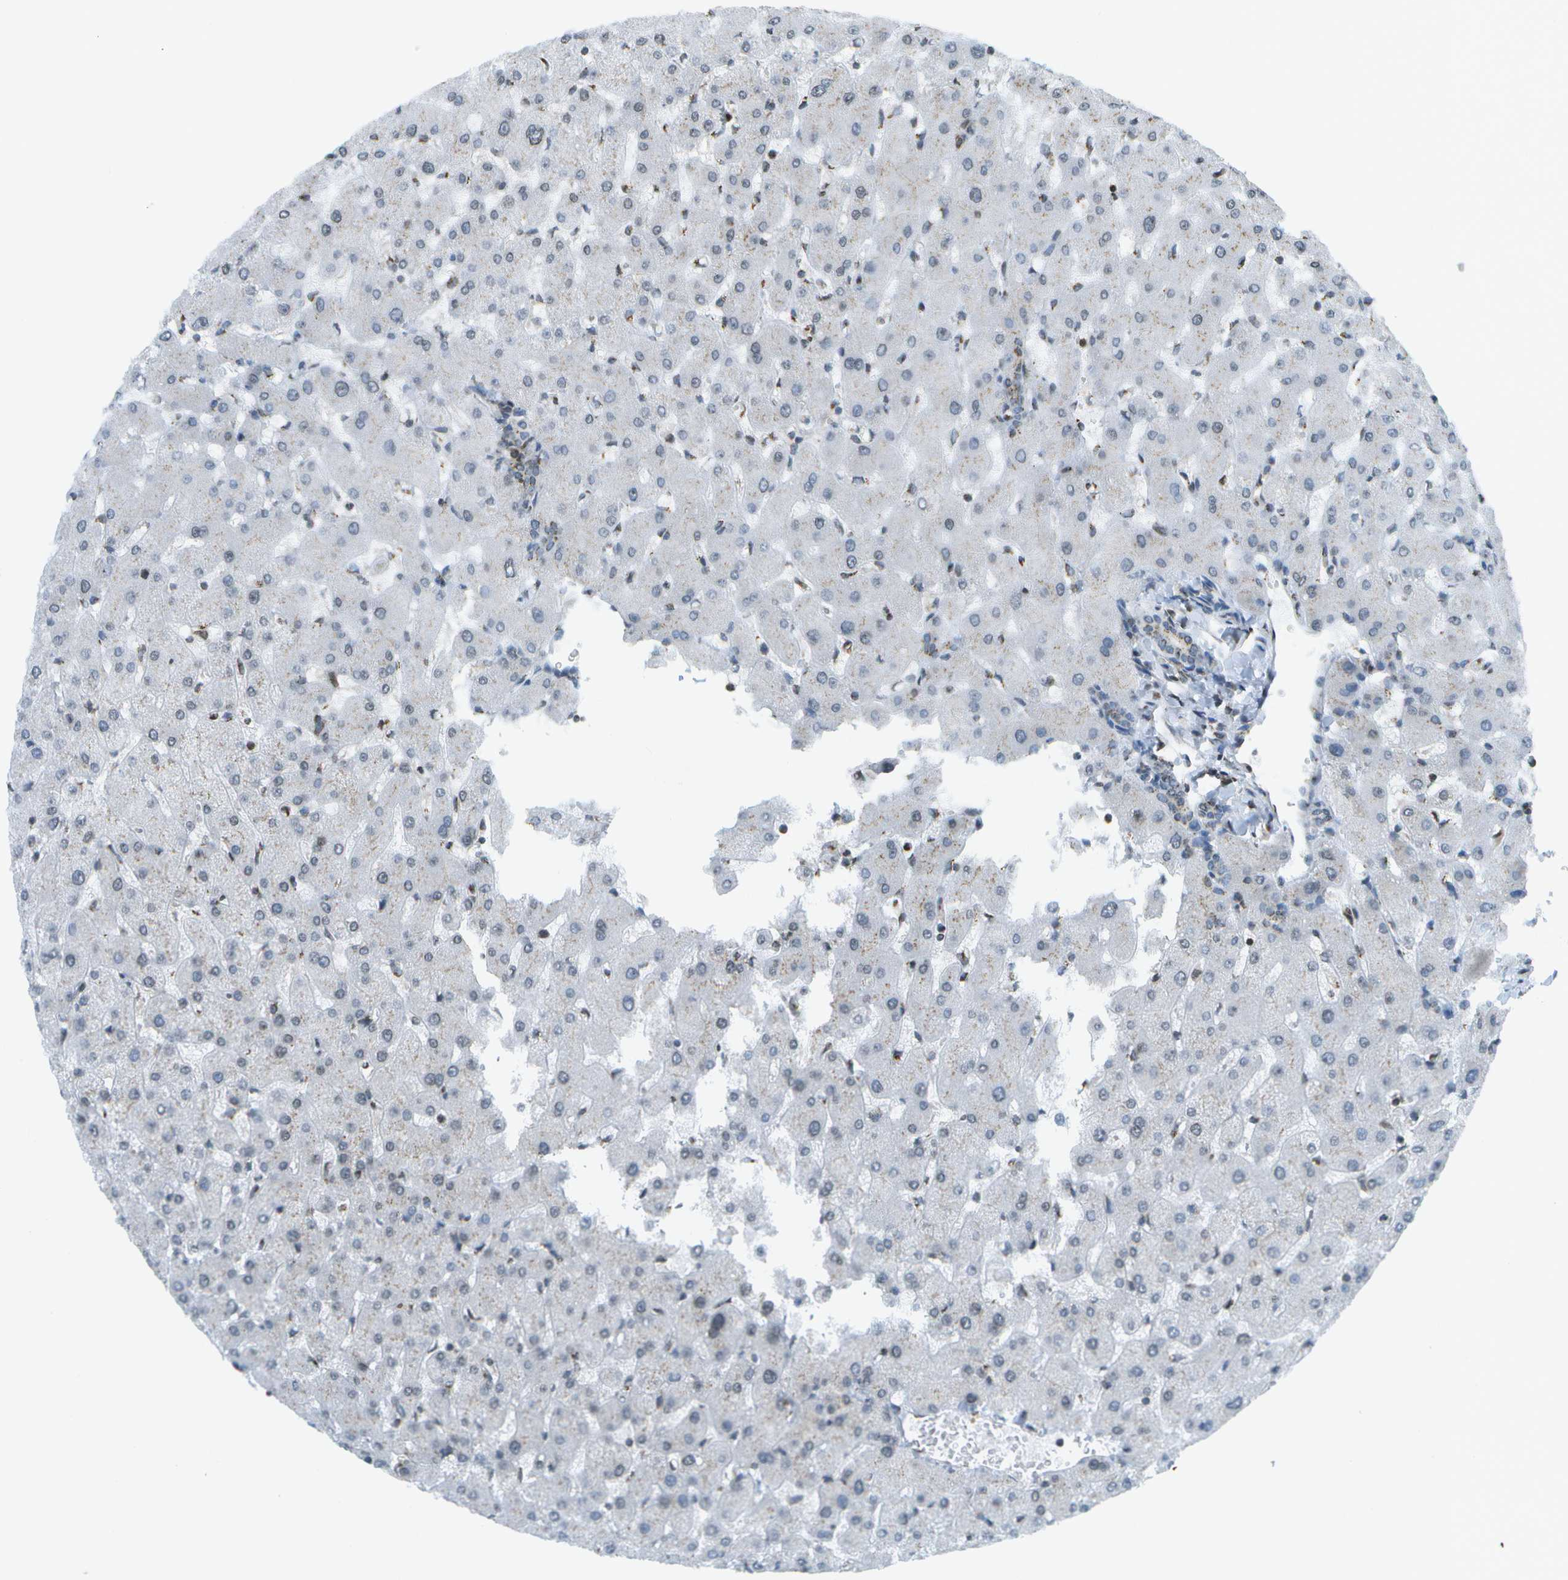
{"staining": {"intensity": "moderate", "quantity": "25%-75%", "location": "cytoplasmic/membranous"}, "tissue": "liver", "cell_type": "Cholangiocytes", "image_type": "normal", "snomed": [{"axis": "morphology", "description": "Normal tissue, NOS"}, {"axis": "topography", "description": "Liver"}], "caption": "The micrograph displays immunohistochemical staining of unremarkable liver. There is moderate cytoplasmic/membranous expression is appreciated in about 25%-75% of cholangiocytes.", "gene": "EVC", "patient": {"sex": "female", "age": 63}}